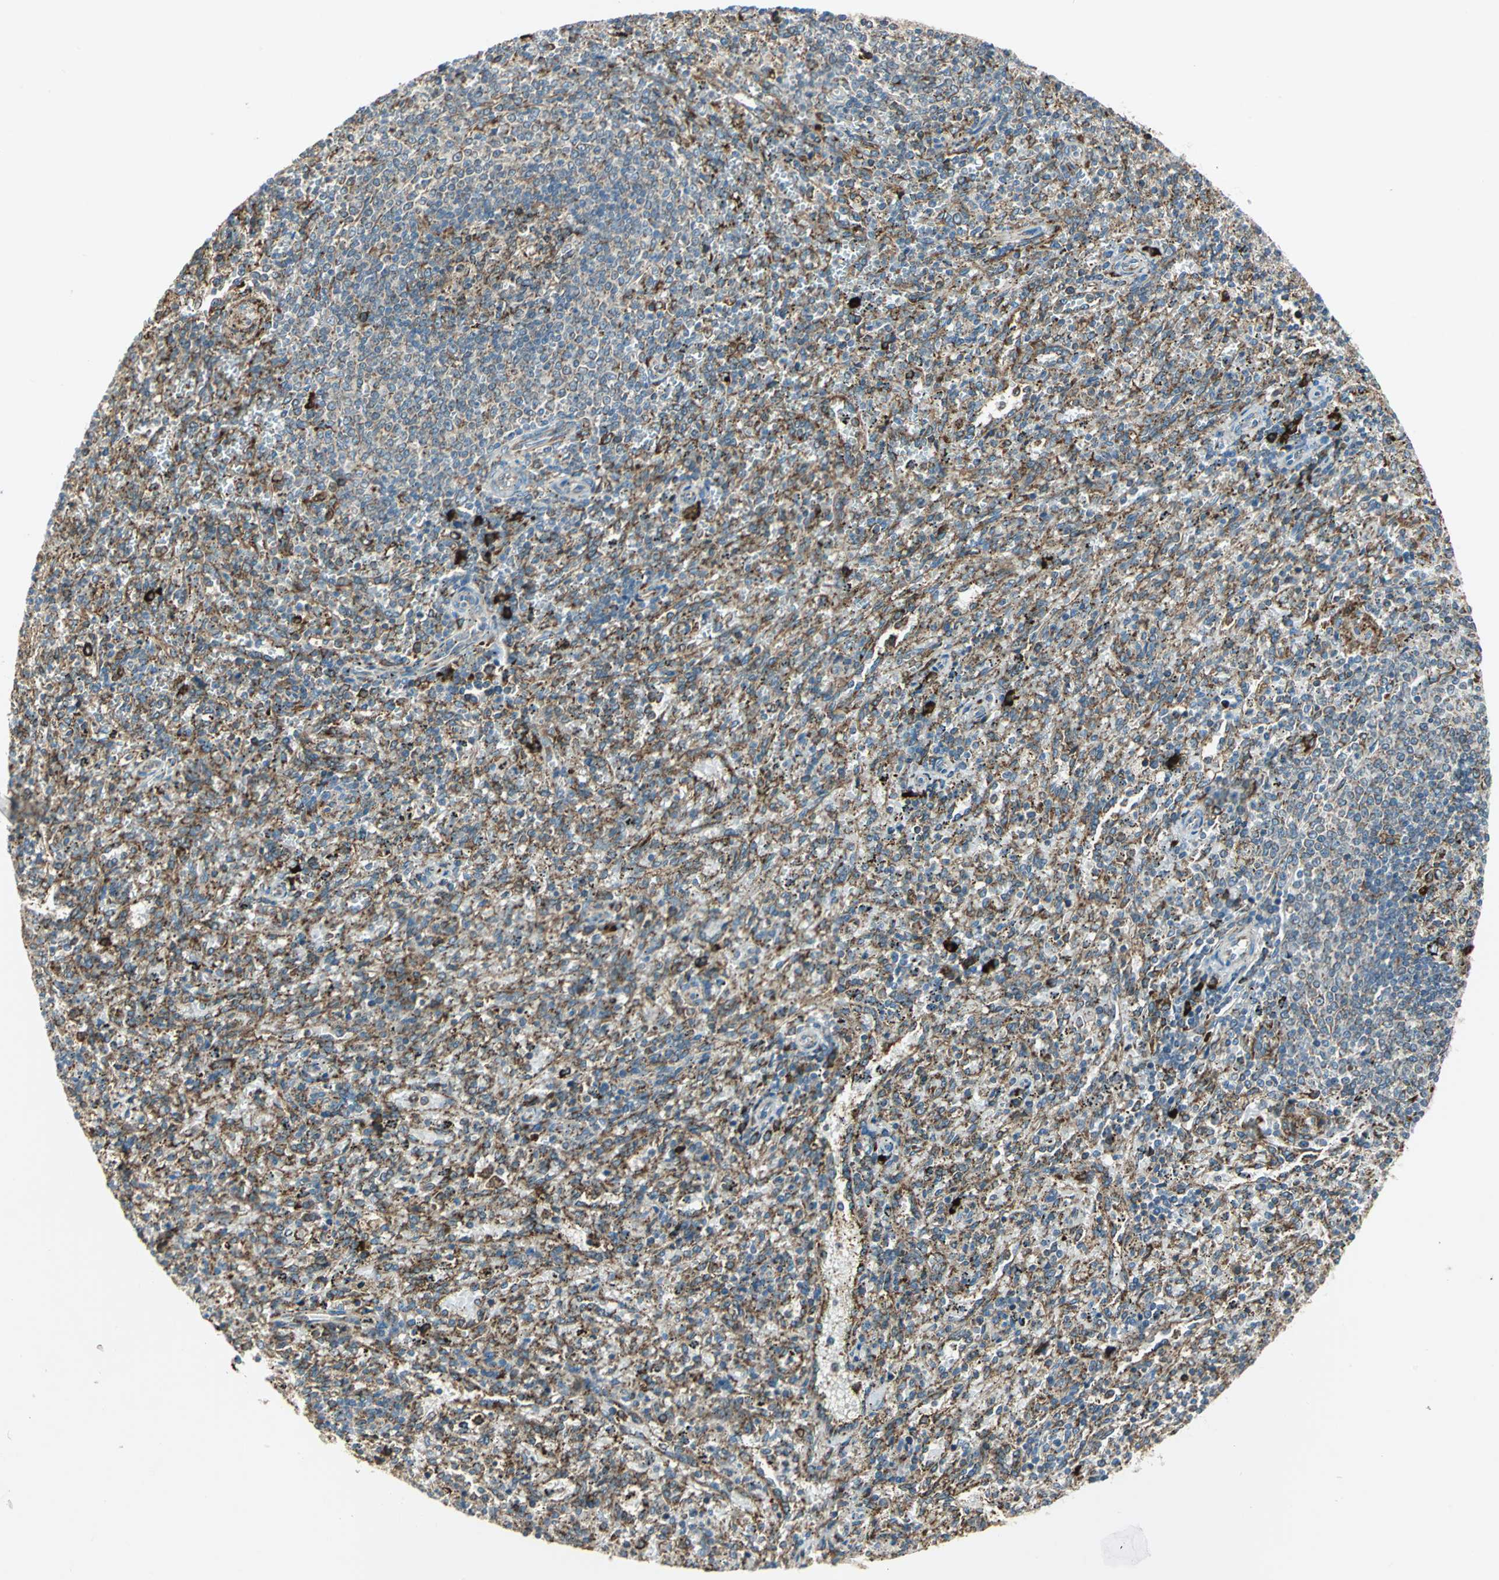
{"staining": {"intensity": "moderate", "quantity": ">75%", "location": "cytoplasmic/membranous"}, "tissue": "spleen", "cell_type": "Cells in red pulp", "image_type": "normal", "snomed": [{"axis": "morphology", "description": "Normal tissue, NOS"}, {"axis": "topography", "description": "Spleen"}], "caption": "Benign spleen was stained to show a protein in brown. There is medium levels of moderate cytoplasmic/membranous staining in approximately >75% of cells in red pulp.", "gene": "PDIA4", "patient": {"sex": "female", "age": 10}}